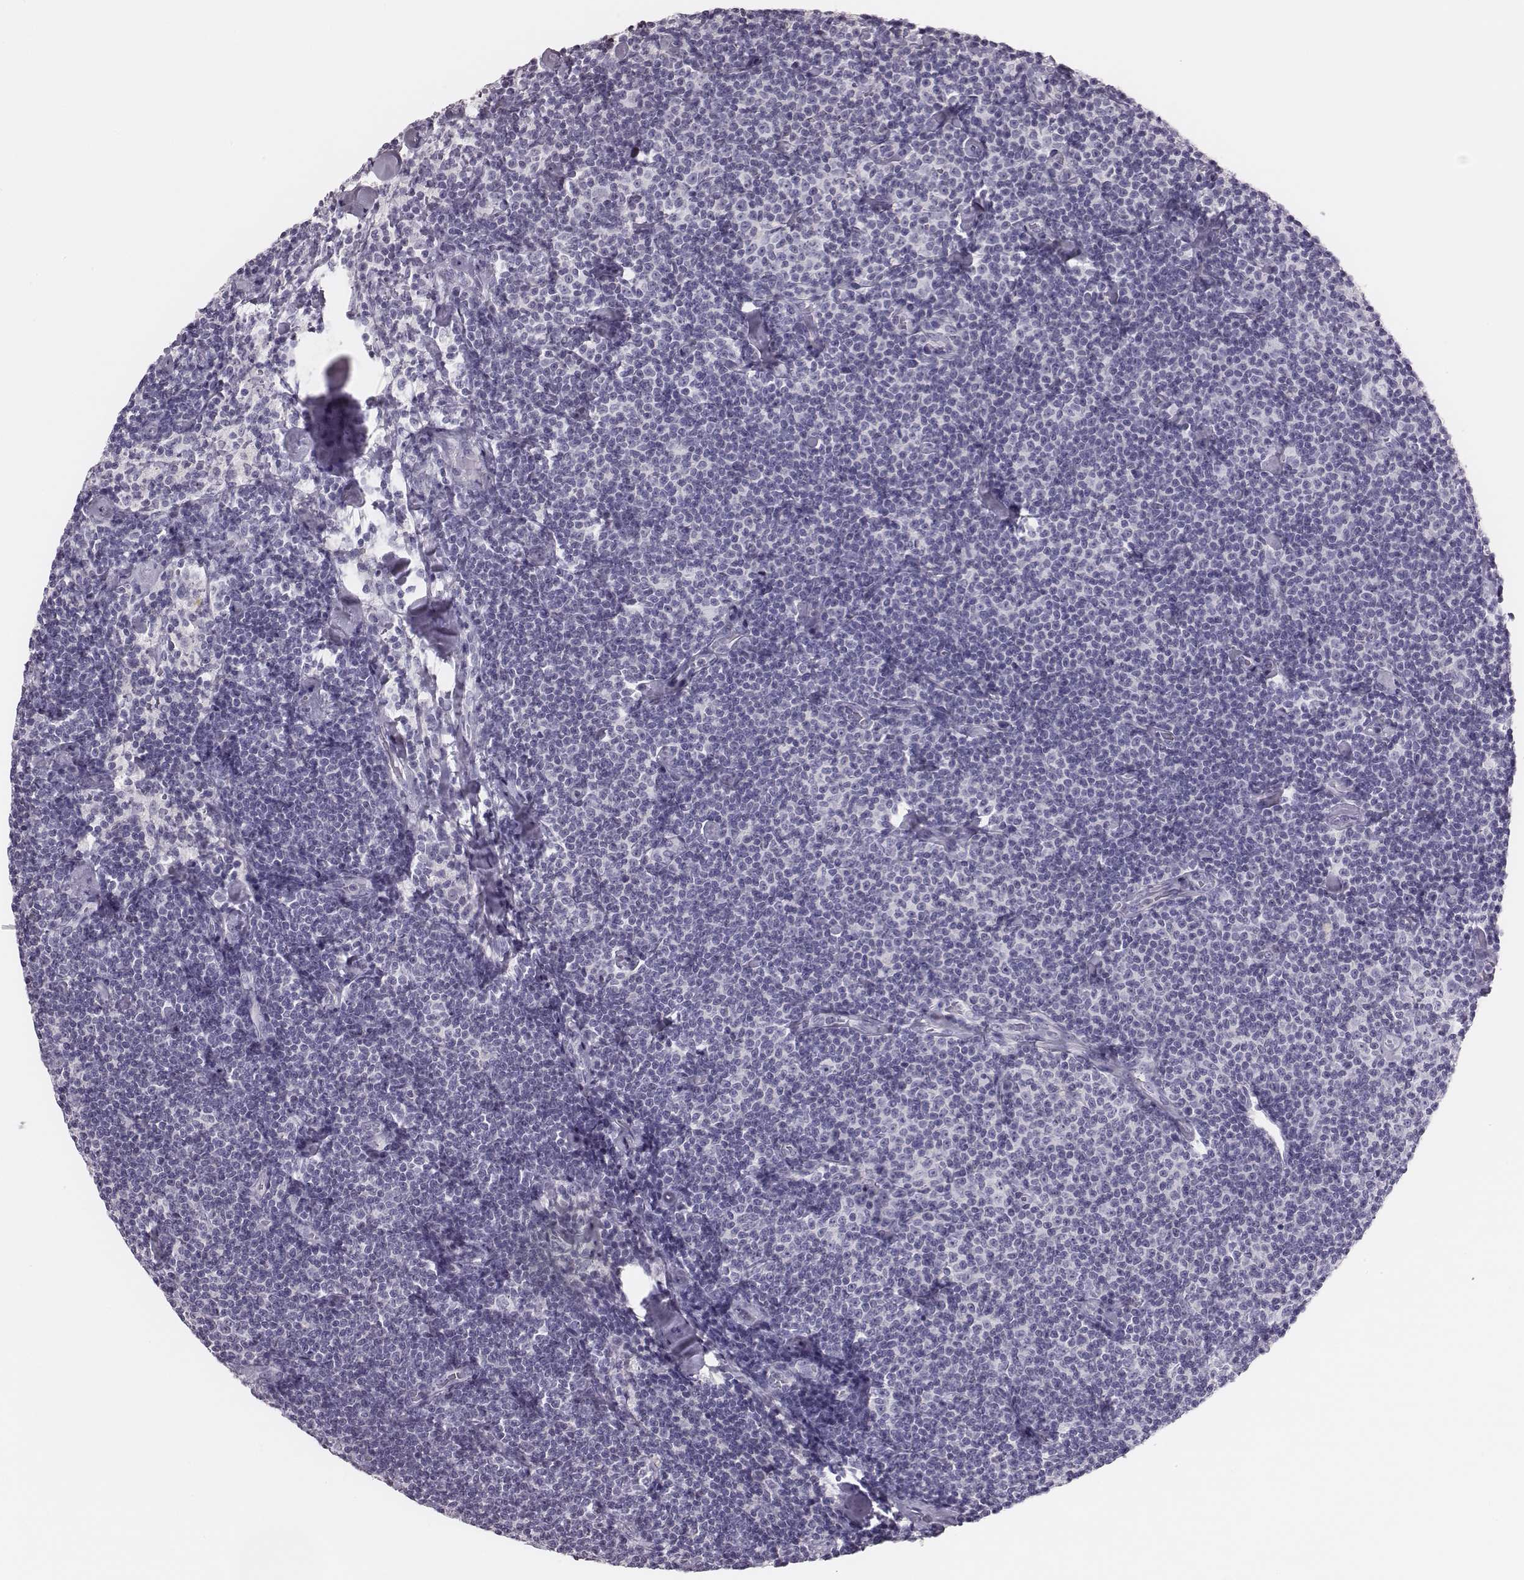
{"staining": {"intensity": "negative", "quantity": "none", "location": "none"}, "tissue": "lymphoma", "cell_type": "Tumor cells", "image_type": "cancer", "snomed": [{"axis": "morphology", "description": "Malignant lymphoma, non-Hodgkin's type, Low grade"}, {"axis": "topography", "description": "Lymph node"}], "caption": "DAB immunohistochemical staining of human malignant lymphoma, non-Hodgkin's type (low-grade) displays no significant expression in tumor cells.", "gene": "H1-6", "patient": {"sex": "male", "age": 81}}